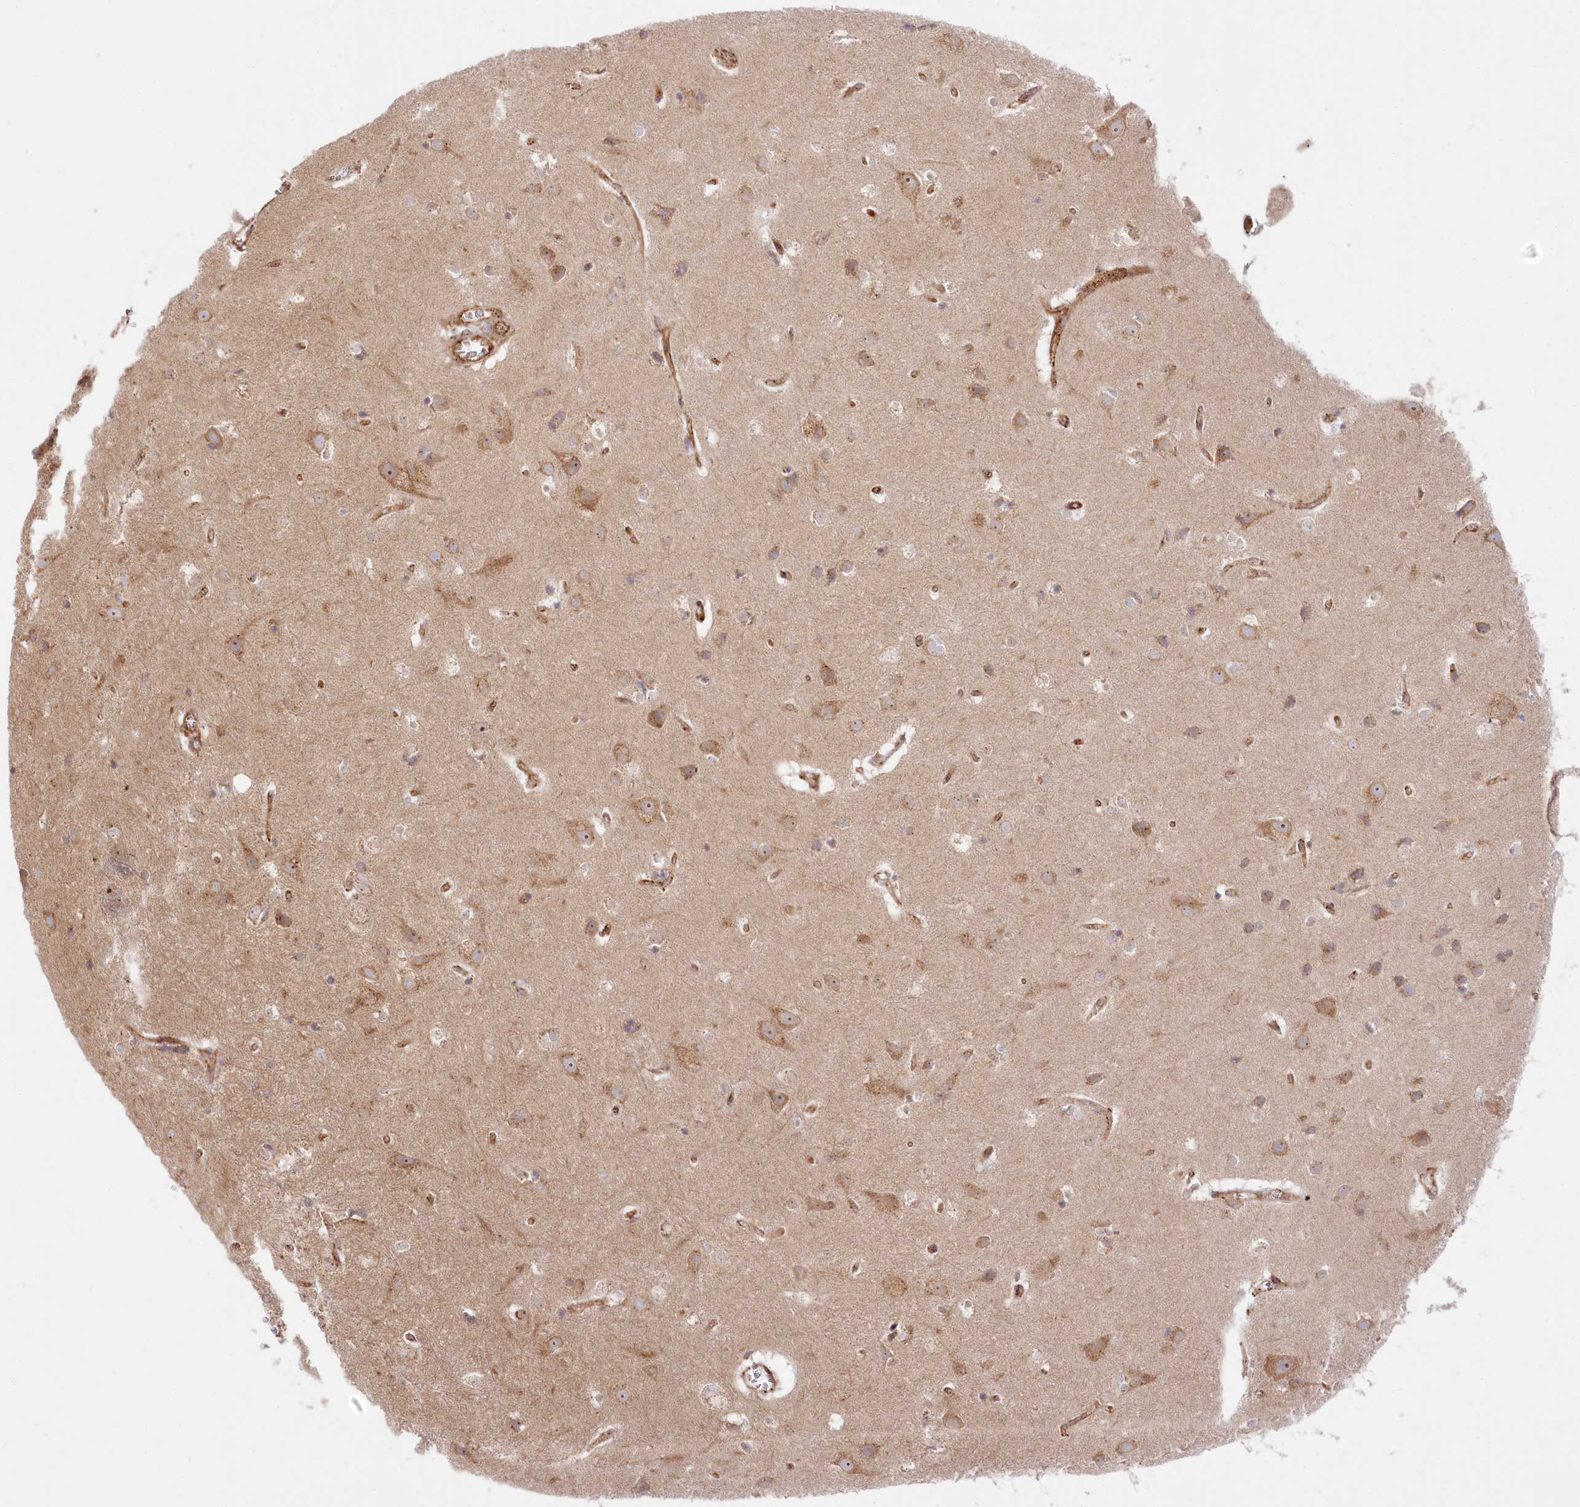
{"staining": {"intensity": "moderate", "quantity": ">75%", "location": "cytoplasmic/membranous"}, "tissue": "cerebral cortex", "cell_type": "Endothelial cells", "image_type": "normal", "snomed": [{"axis": "morphology", "description": "Normal tissue, NOS"}, {"axis": "topography", "description": "Cerebral cortex"}], "caption": "Immunohistochemistry (IHC) (DAB (3,3'-diaminobenzidine)) staining of normal cerebral cortex shows moderate cytoplasmic/membranous protein expression in about >75% of endothelial cells.", "gene": "COMMD3", "patient": {"sex": "male", "age": 54}}